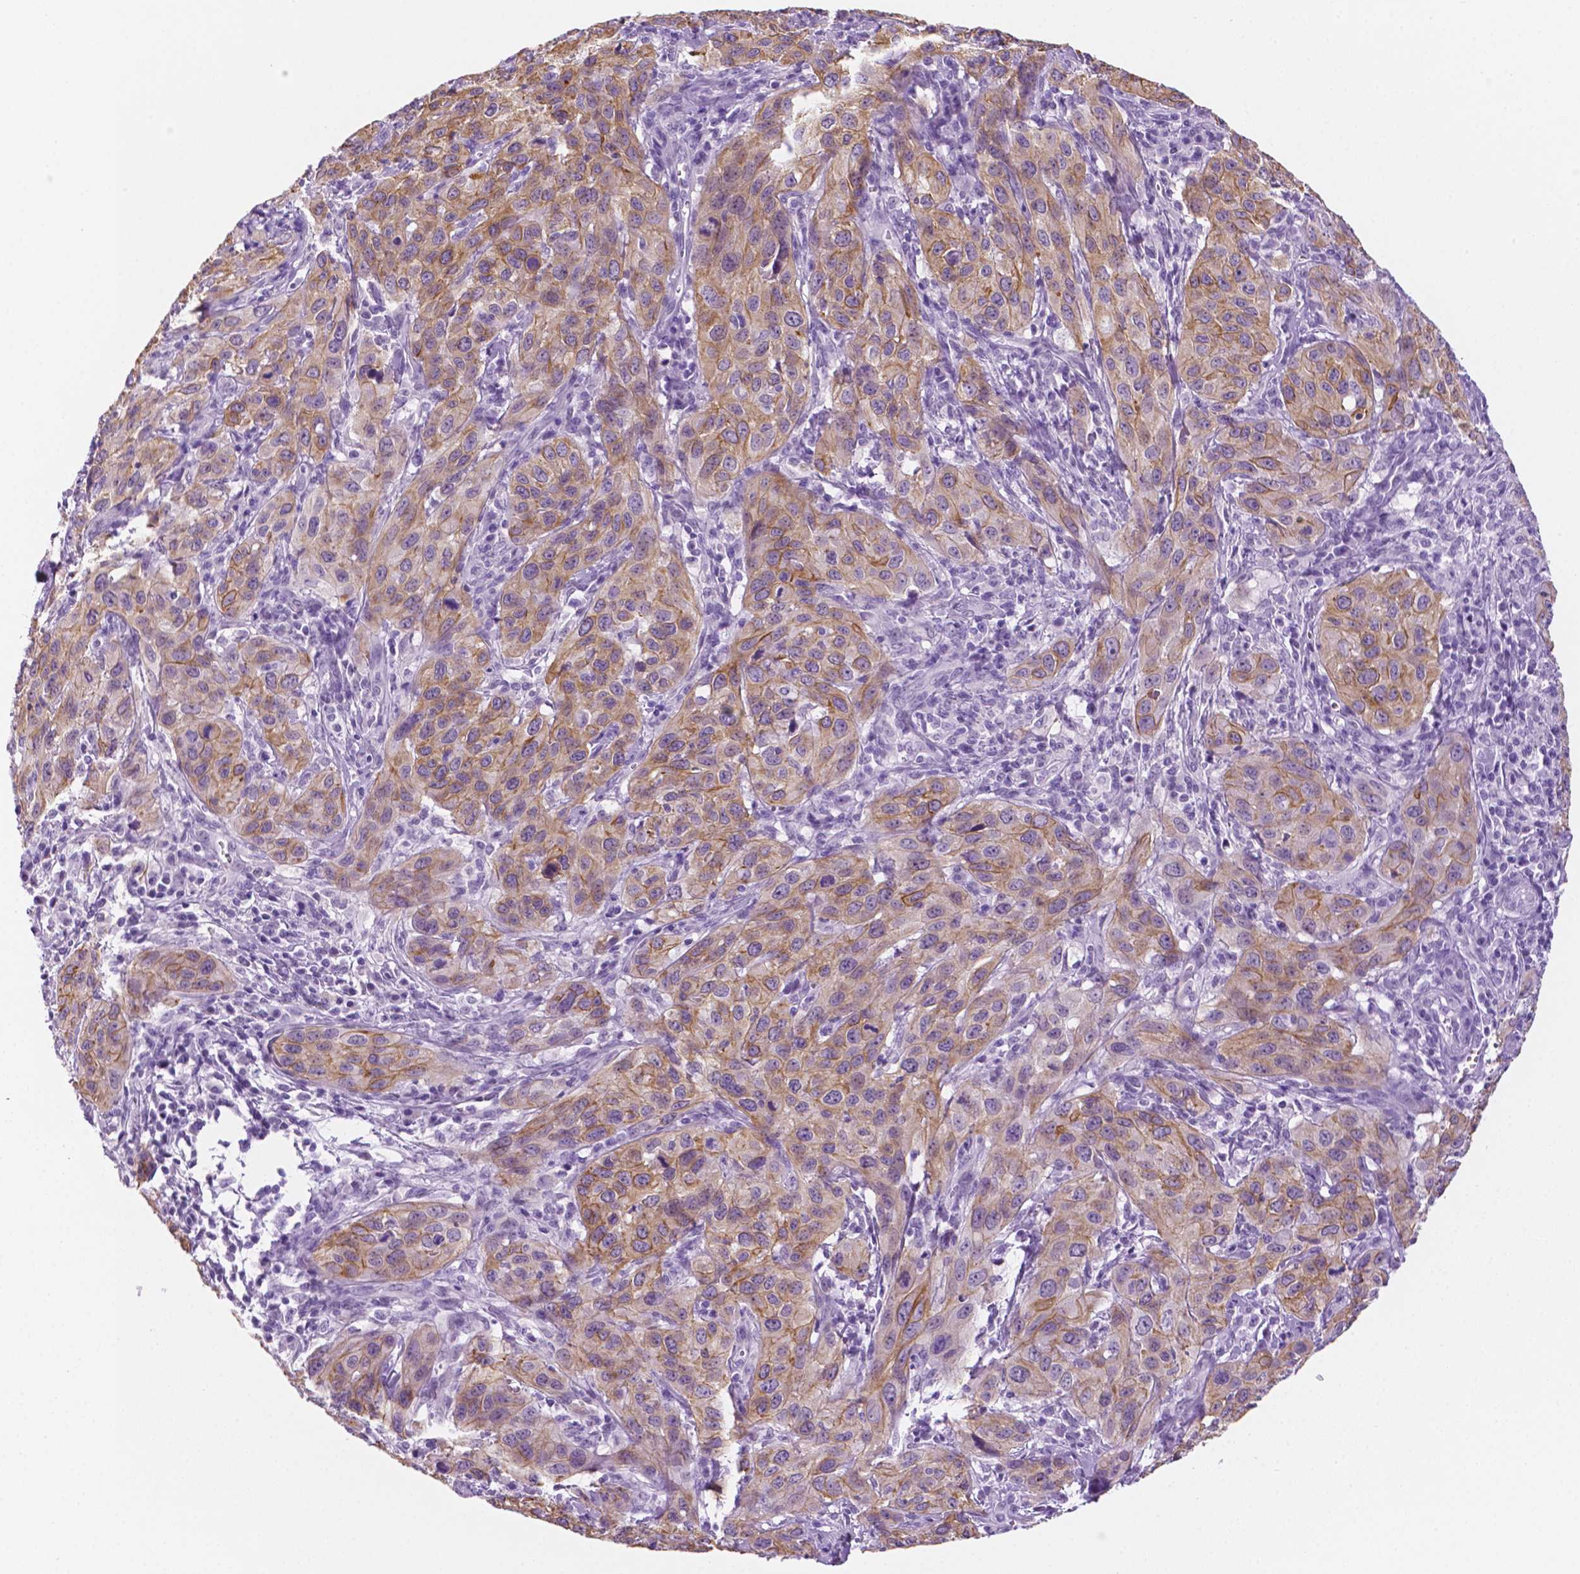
{"staining": {"intensity": "moderate", "quantity": ">75%", "location": "cytoplasmic/membranous"}, "tissue": "cervical cancer", "cell_type": "Tumor cells", "image_type": "cancer", "snomed": [{"axis": "morphology", "description": "Normal tissue, NOS"}, {"axis": "morphology", "description": "Squamous cell carcinoma, NOS"}, {"axis": "topography", "description": "Cervix"}], "caption": "Protein staining demonstrates moderate cytoplasmic/membranous staining in about >75% of tumor cells in cervical cancer (squamous cell carcinoma).", "gene": "PPL", "patient": {"sex": "female", "age": 51}}